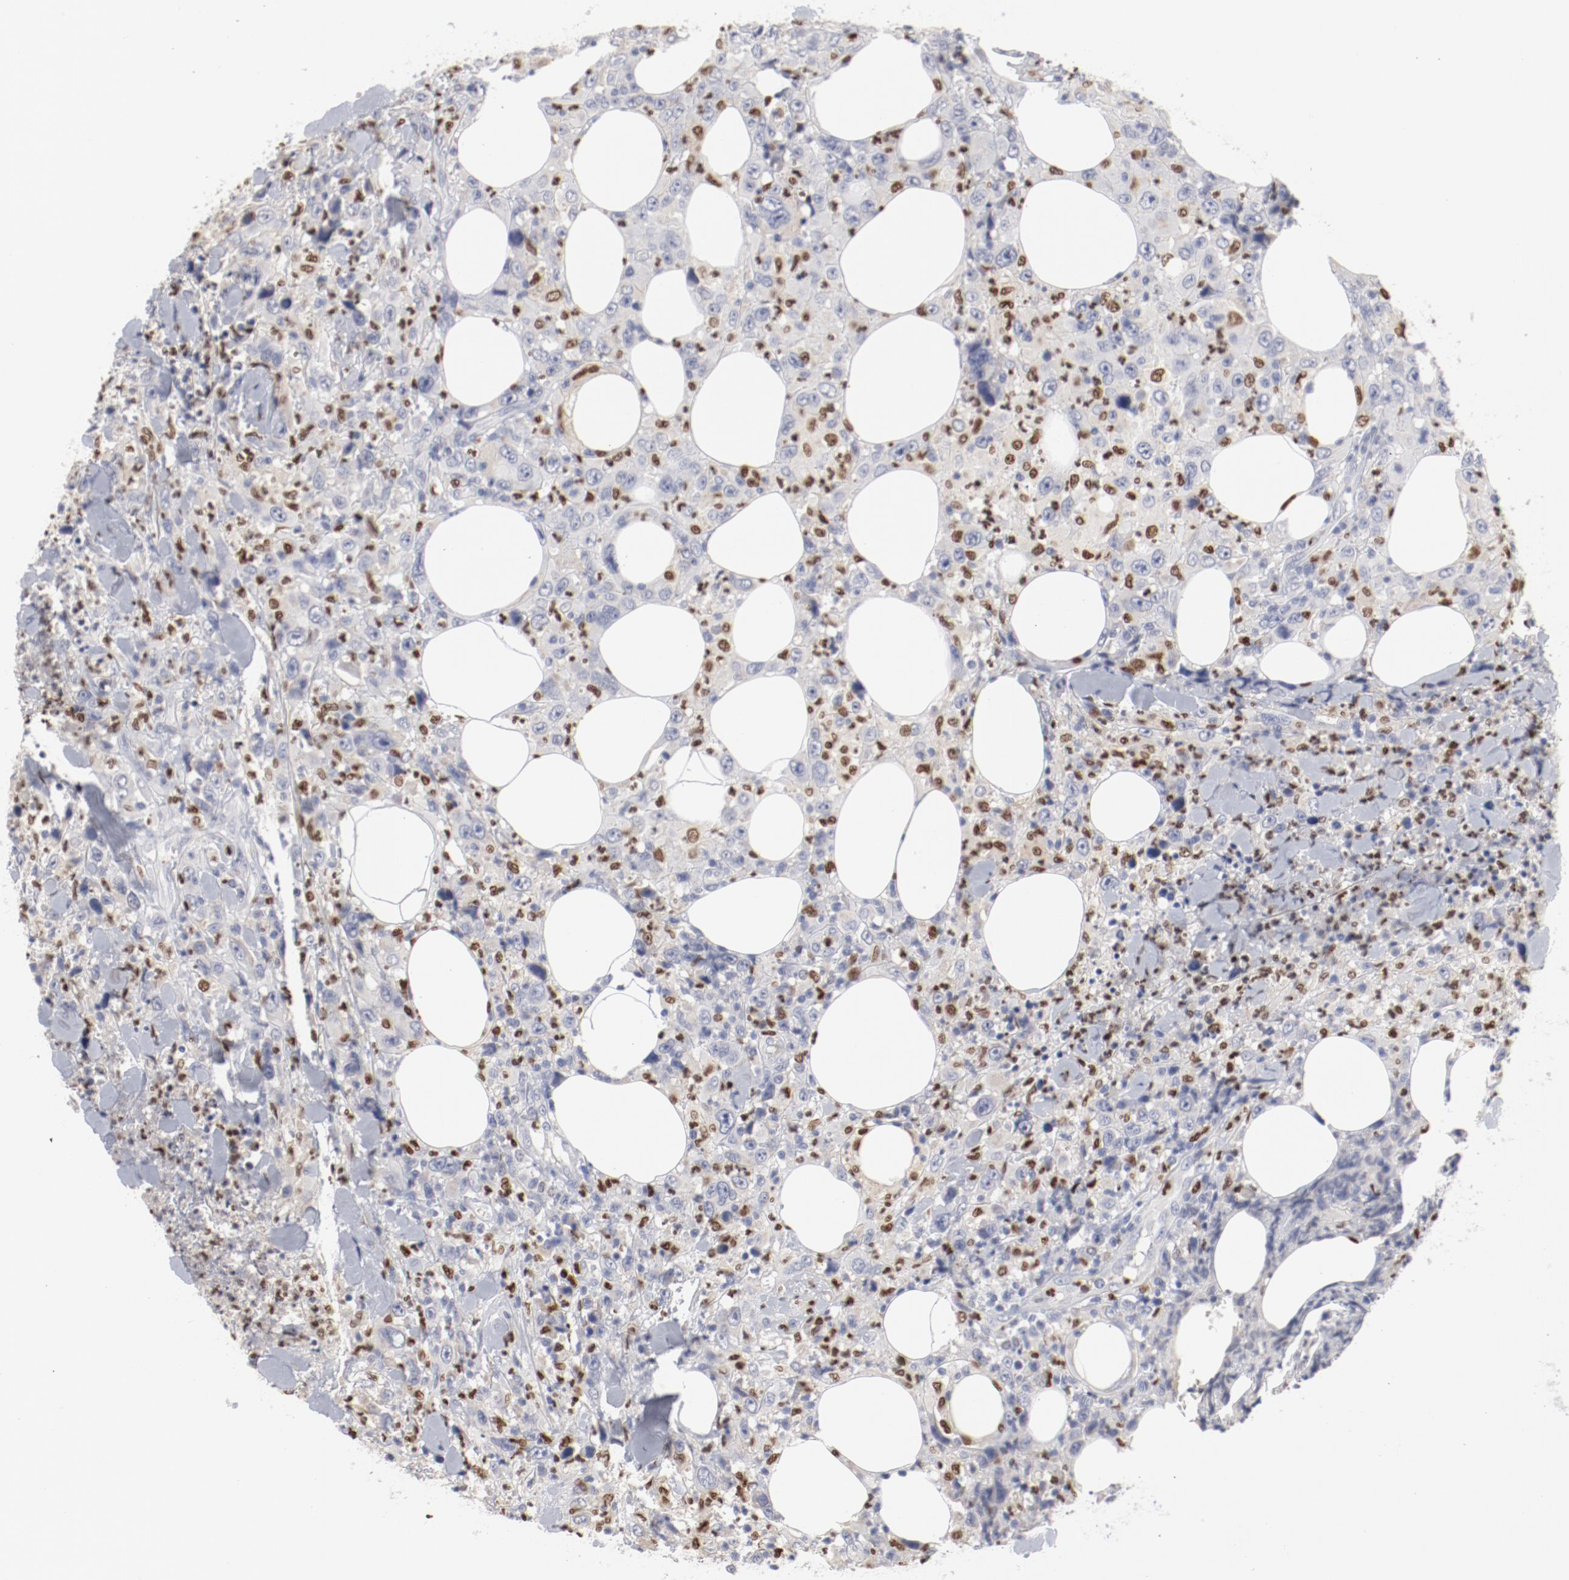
{"staining": {"intensity": "negative", "quantity": "none", "location": "none"}, "tissue": "thyroid cancer", "cell_type": "Tumor cells", "image_type": "cancer", "snomed": [{"axis": "morphology", "description": "Carcinoma, NOS"}, {"axis": "topography", "description": "Thyroid gland"}], "caption": "Tumor cells show no significant protein staining in thyroid cancer (carcinoma).", "gene": "SPI1", "patient": {"sex": "female", "age": 77}}